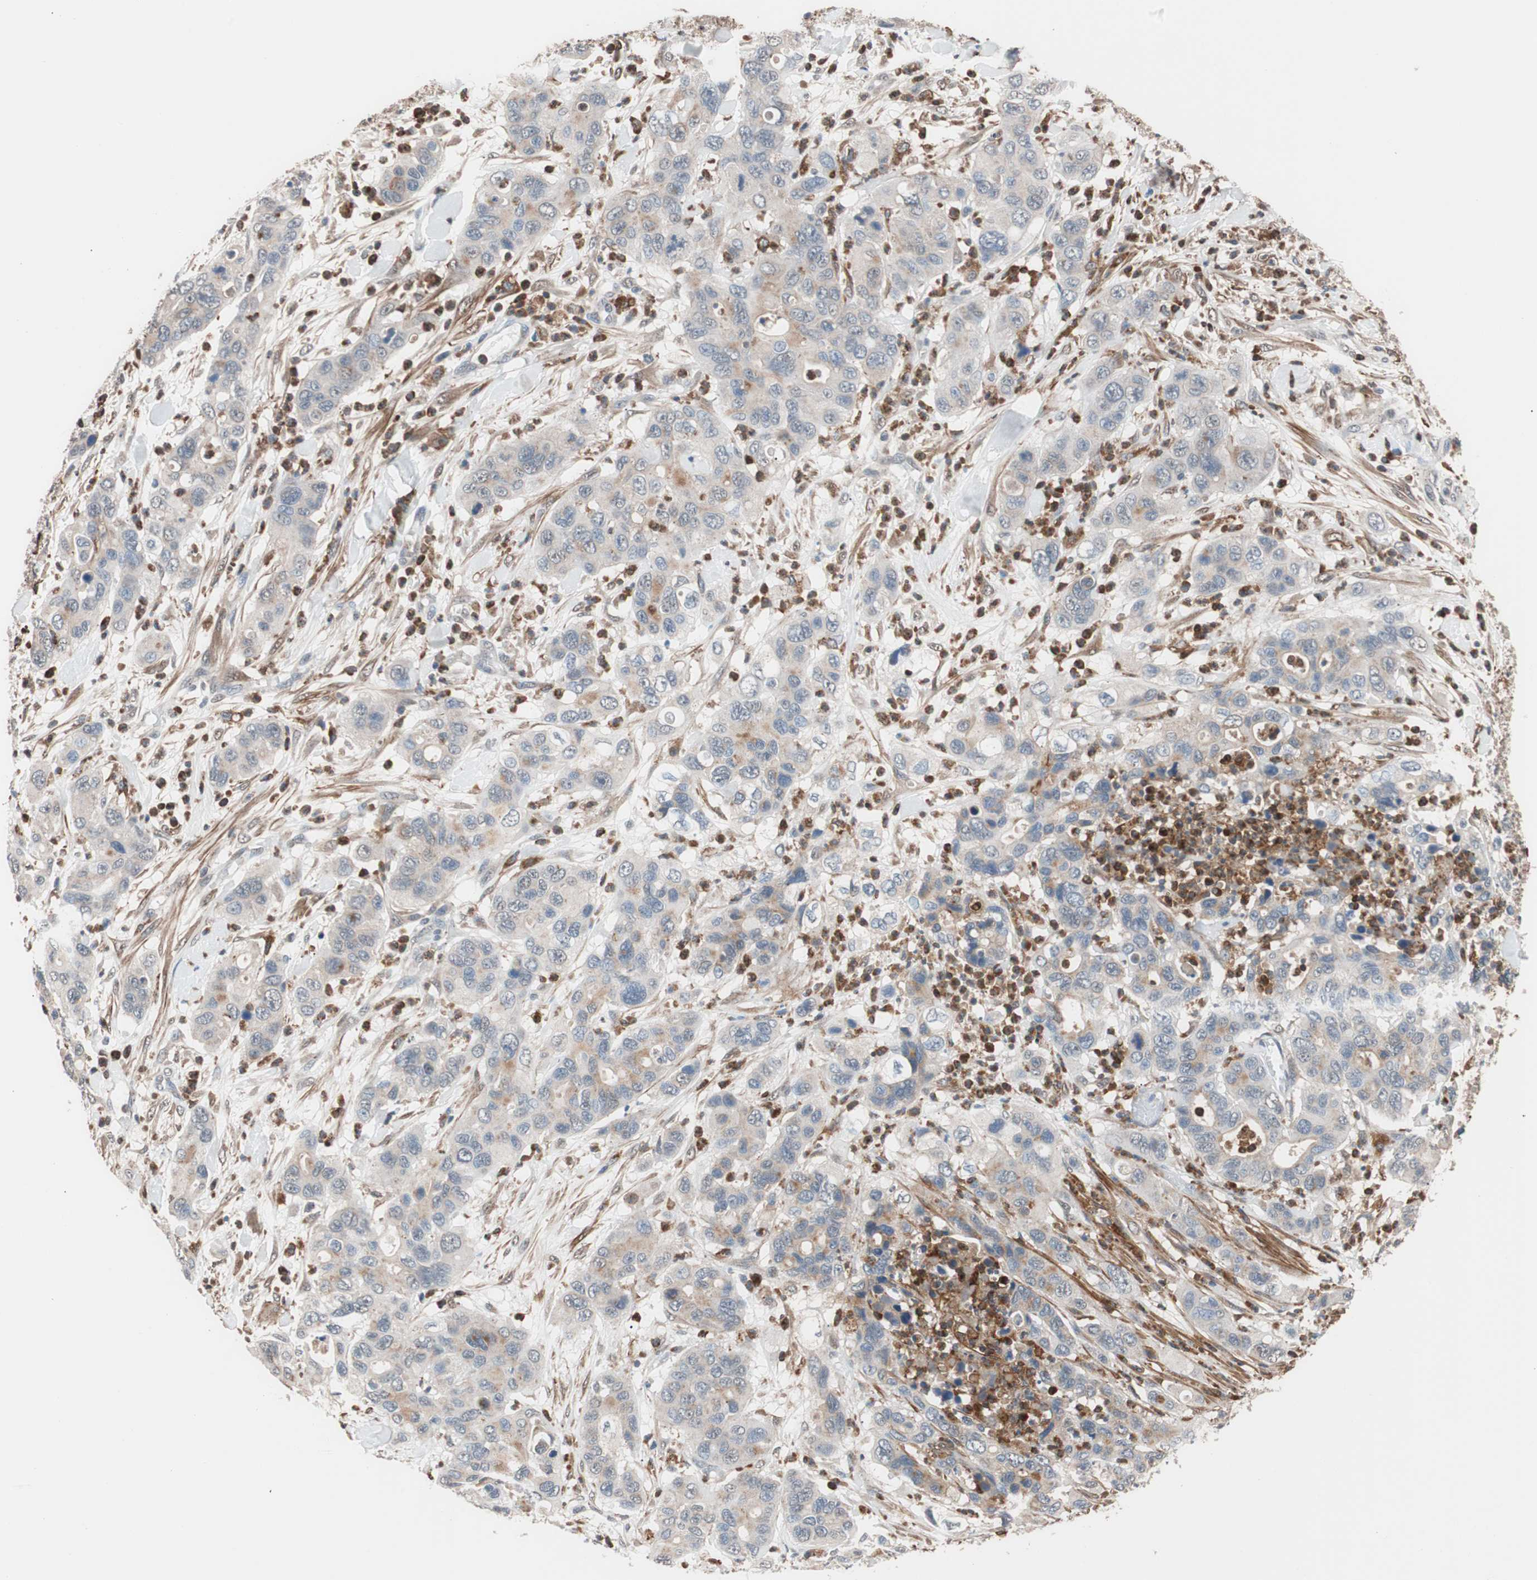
{"staining": {"intensity": "weak", "quantity": "<25%", "location": "cytoplasmic/membranous"}, "tissue": "pancreatic cancer", "cell_type": "Tumor cells", "image_type": "cancer", "snomed": [{"axis": "morphology", "description": "Adenocarcinoma, NOS"}, {"axis": "topography", "description": "Pancreas"}], "caption": "IHC micrograph of neoplastic tissue: human pancreatic cancer stained with DAB (3,3'-diaminobenzidine) displays no significant protein staining in tumor cells. Brightfield microscopy of immunohistochemistry stained with DAB (3,3'-diaminobenzidine) (brown) and hematoxylin (blue), captured at high magnification.", "gene": "LITAF", "patient": {"sex": "female", "age": 71}}